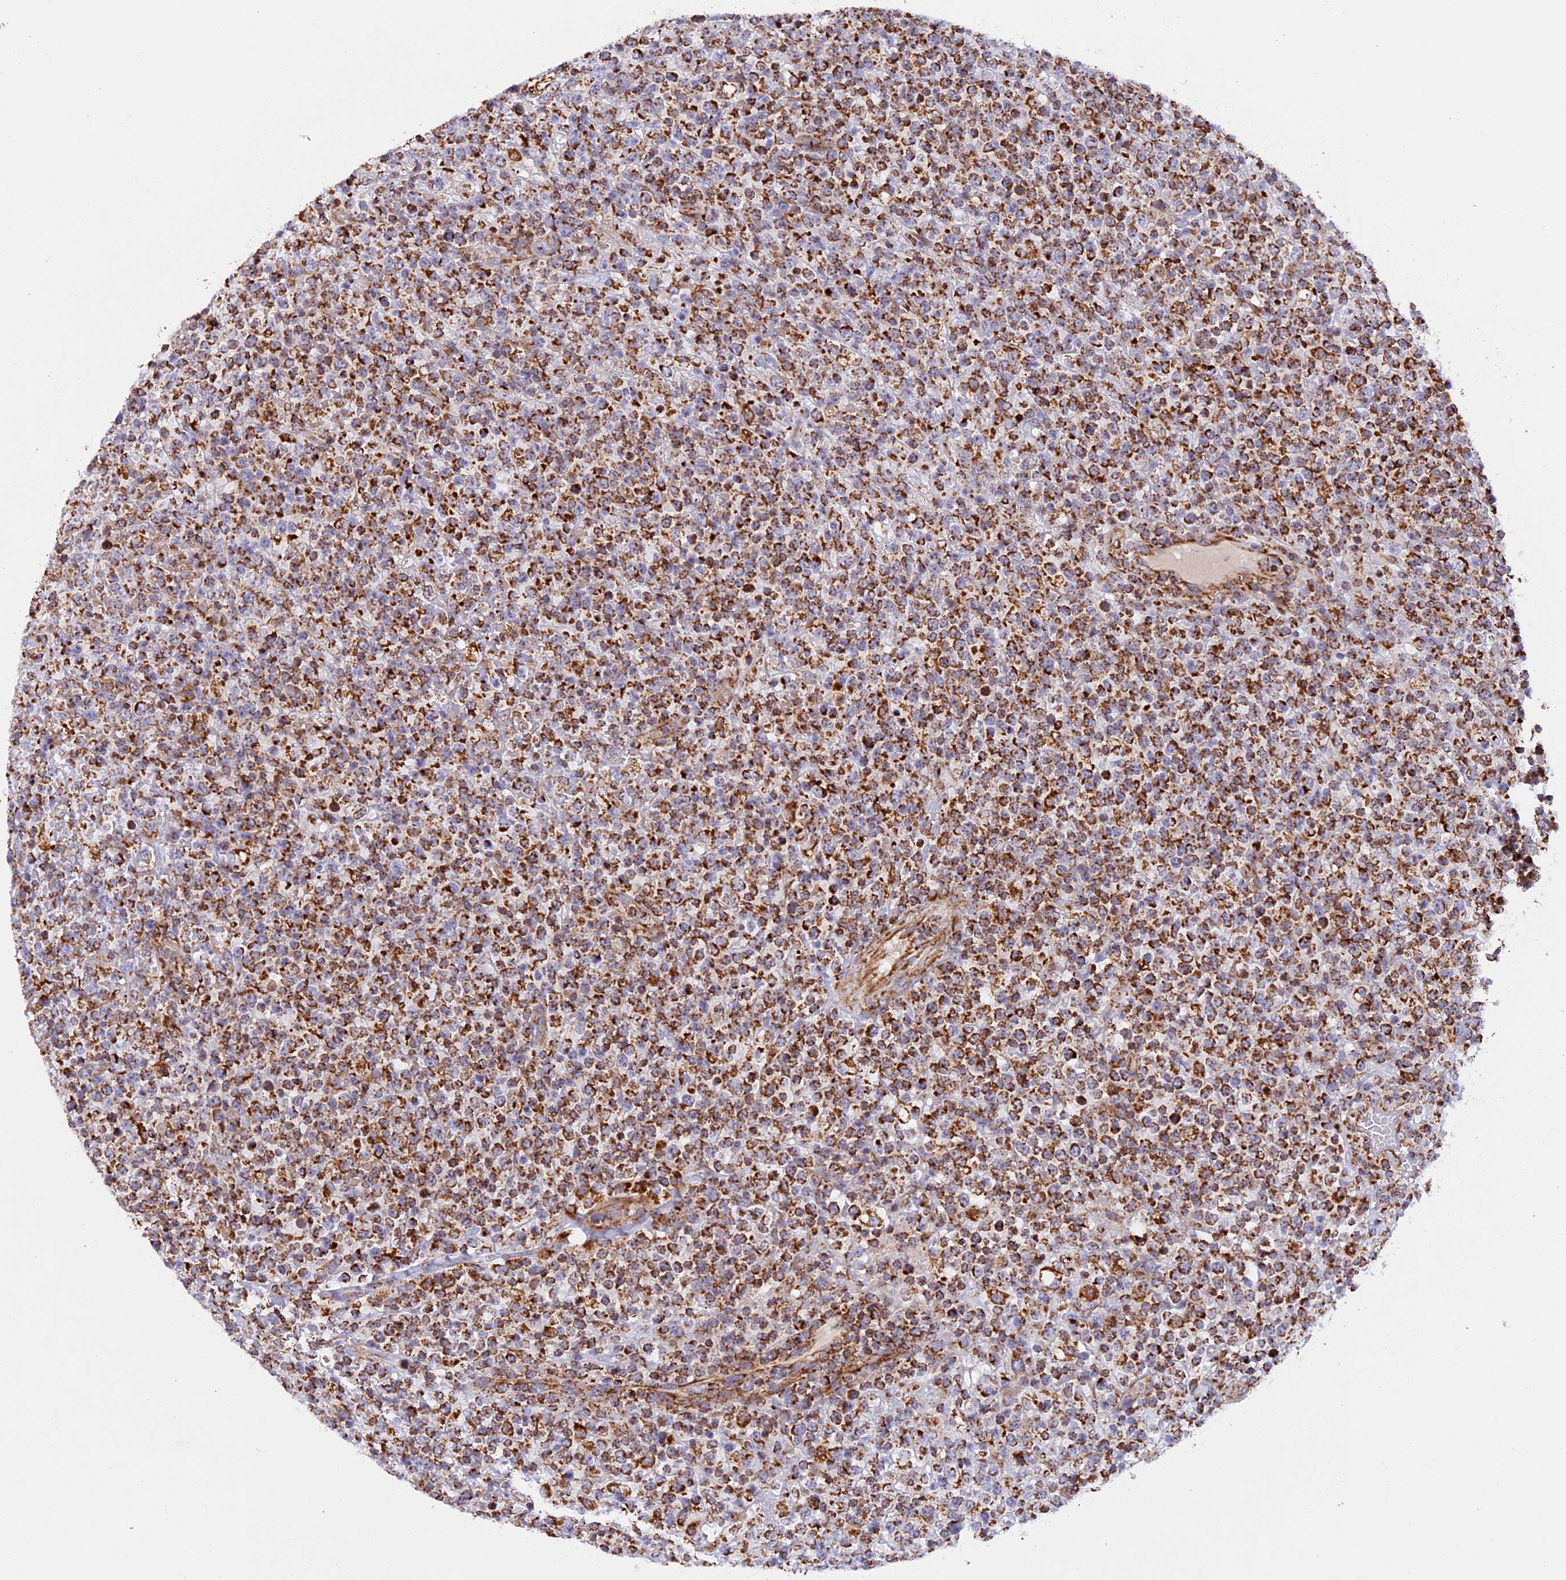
{"staining": {"intensity": "strong", "quantity": ">75%", "location": "cytoplasmic/membranous"}, "tissue": "lymphoma", "cell_type": "Tumor cells", "image_type": "cancer", "snomed": [{"axis": "morphology", "description": "Malignant lymphoma, non-Hodgkin's type, High grade"}, {"axis": "topography", "description": "Colon"}], "caption": "Tumor cells display strong cytoplasmic/membranous expression in approximately >75% of cells in high-grade malignant lymphoma, non-Hodgkin's type.", "gene": "UQCRB", "patient": {"sex": "female", "age": 53}}